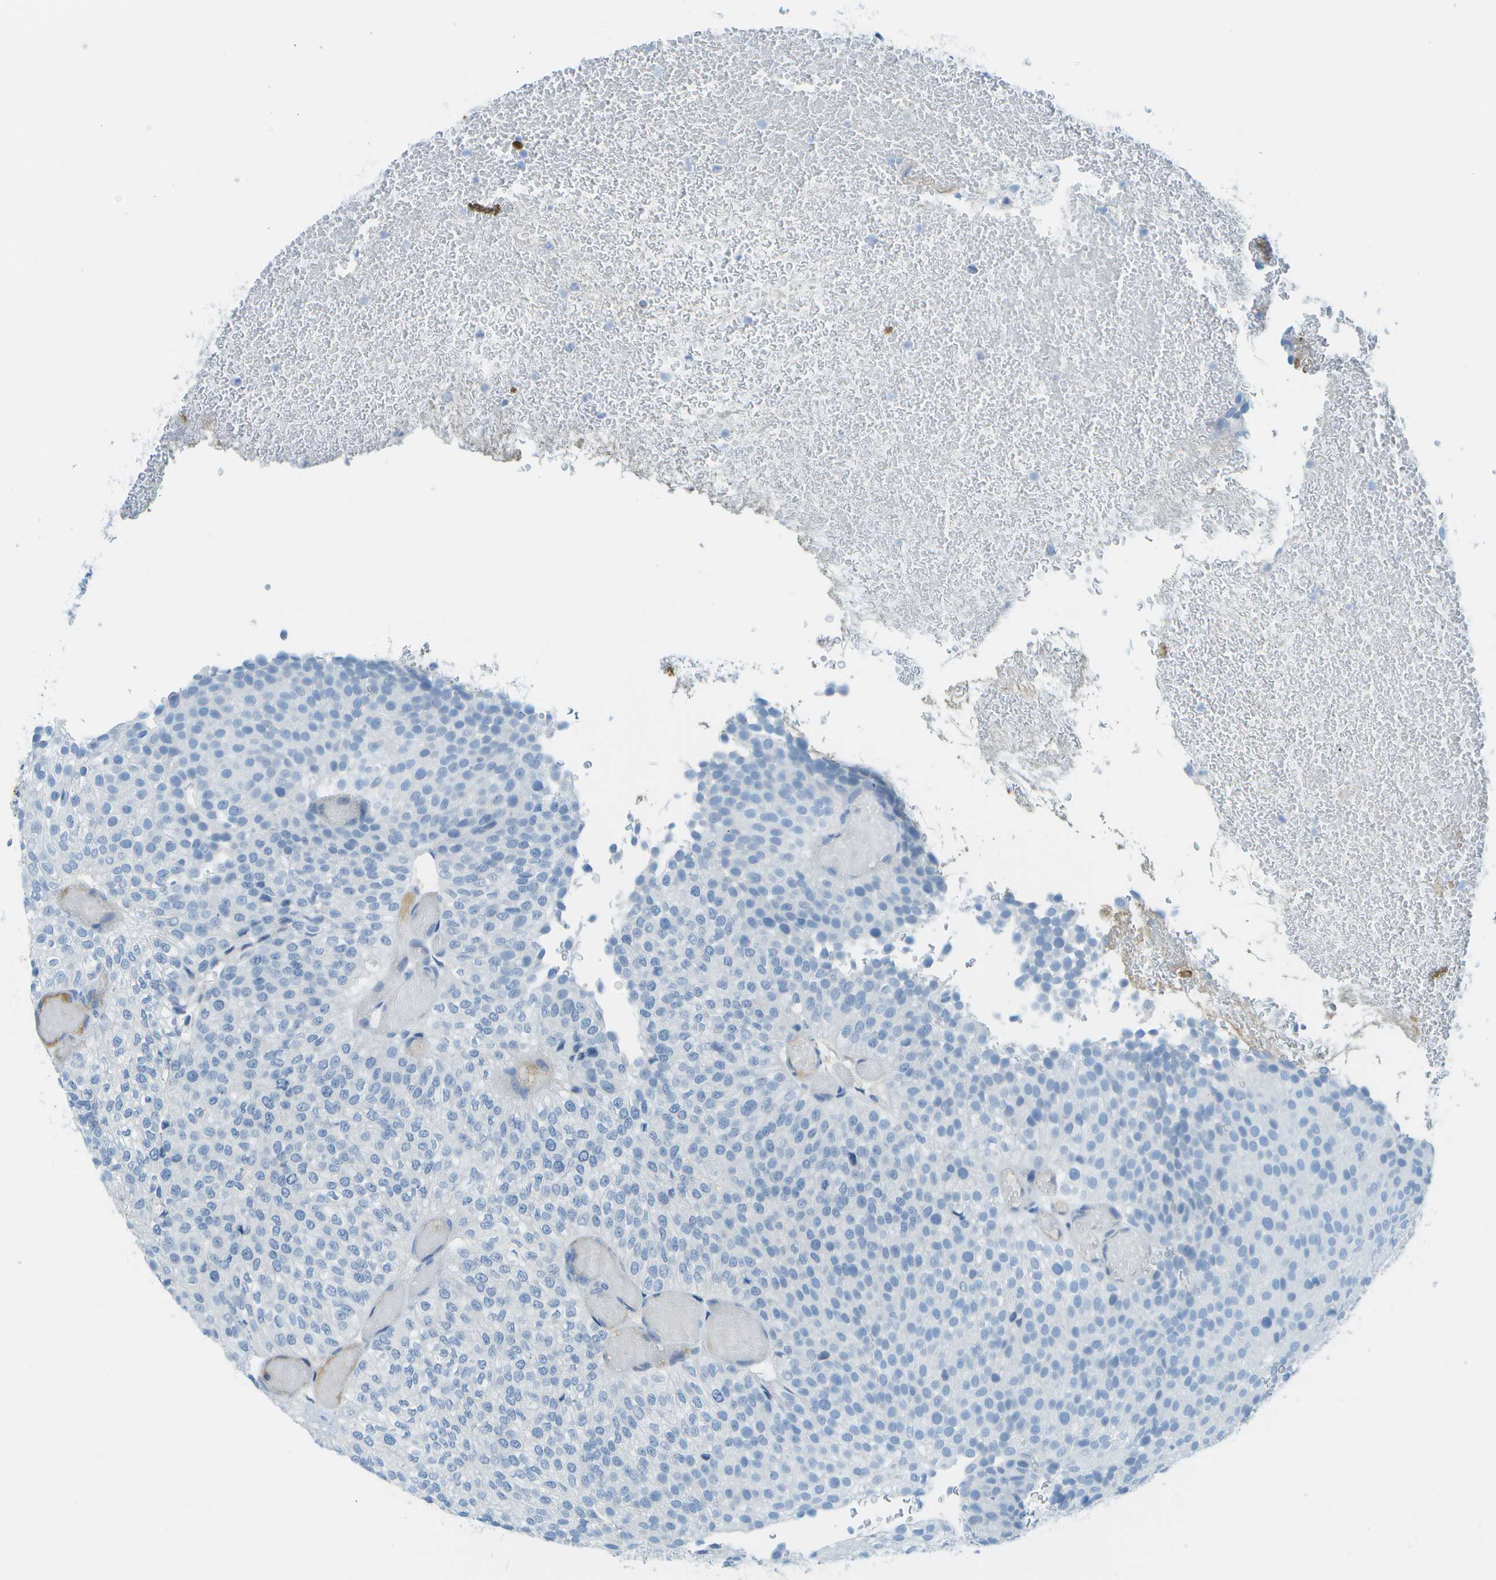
{"staining": {"intensity": "negative", "quantity": "none", "location": "none"}, "tissue": "urothelial cancer", "cell_type": "Tumor cells", "image_type": "cancer", "snomed": [{"axis": "morphology", "description": "Urothelial carcinoma, Low grade"}, {"axis": "topography", "description": "Urinary bladder"}], "caption": "The micrograph displays no significant positivity in tumor cells of urothelial cancer.", "gene": "C1S", "patient": {"sex": "male", "age": 78}}